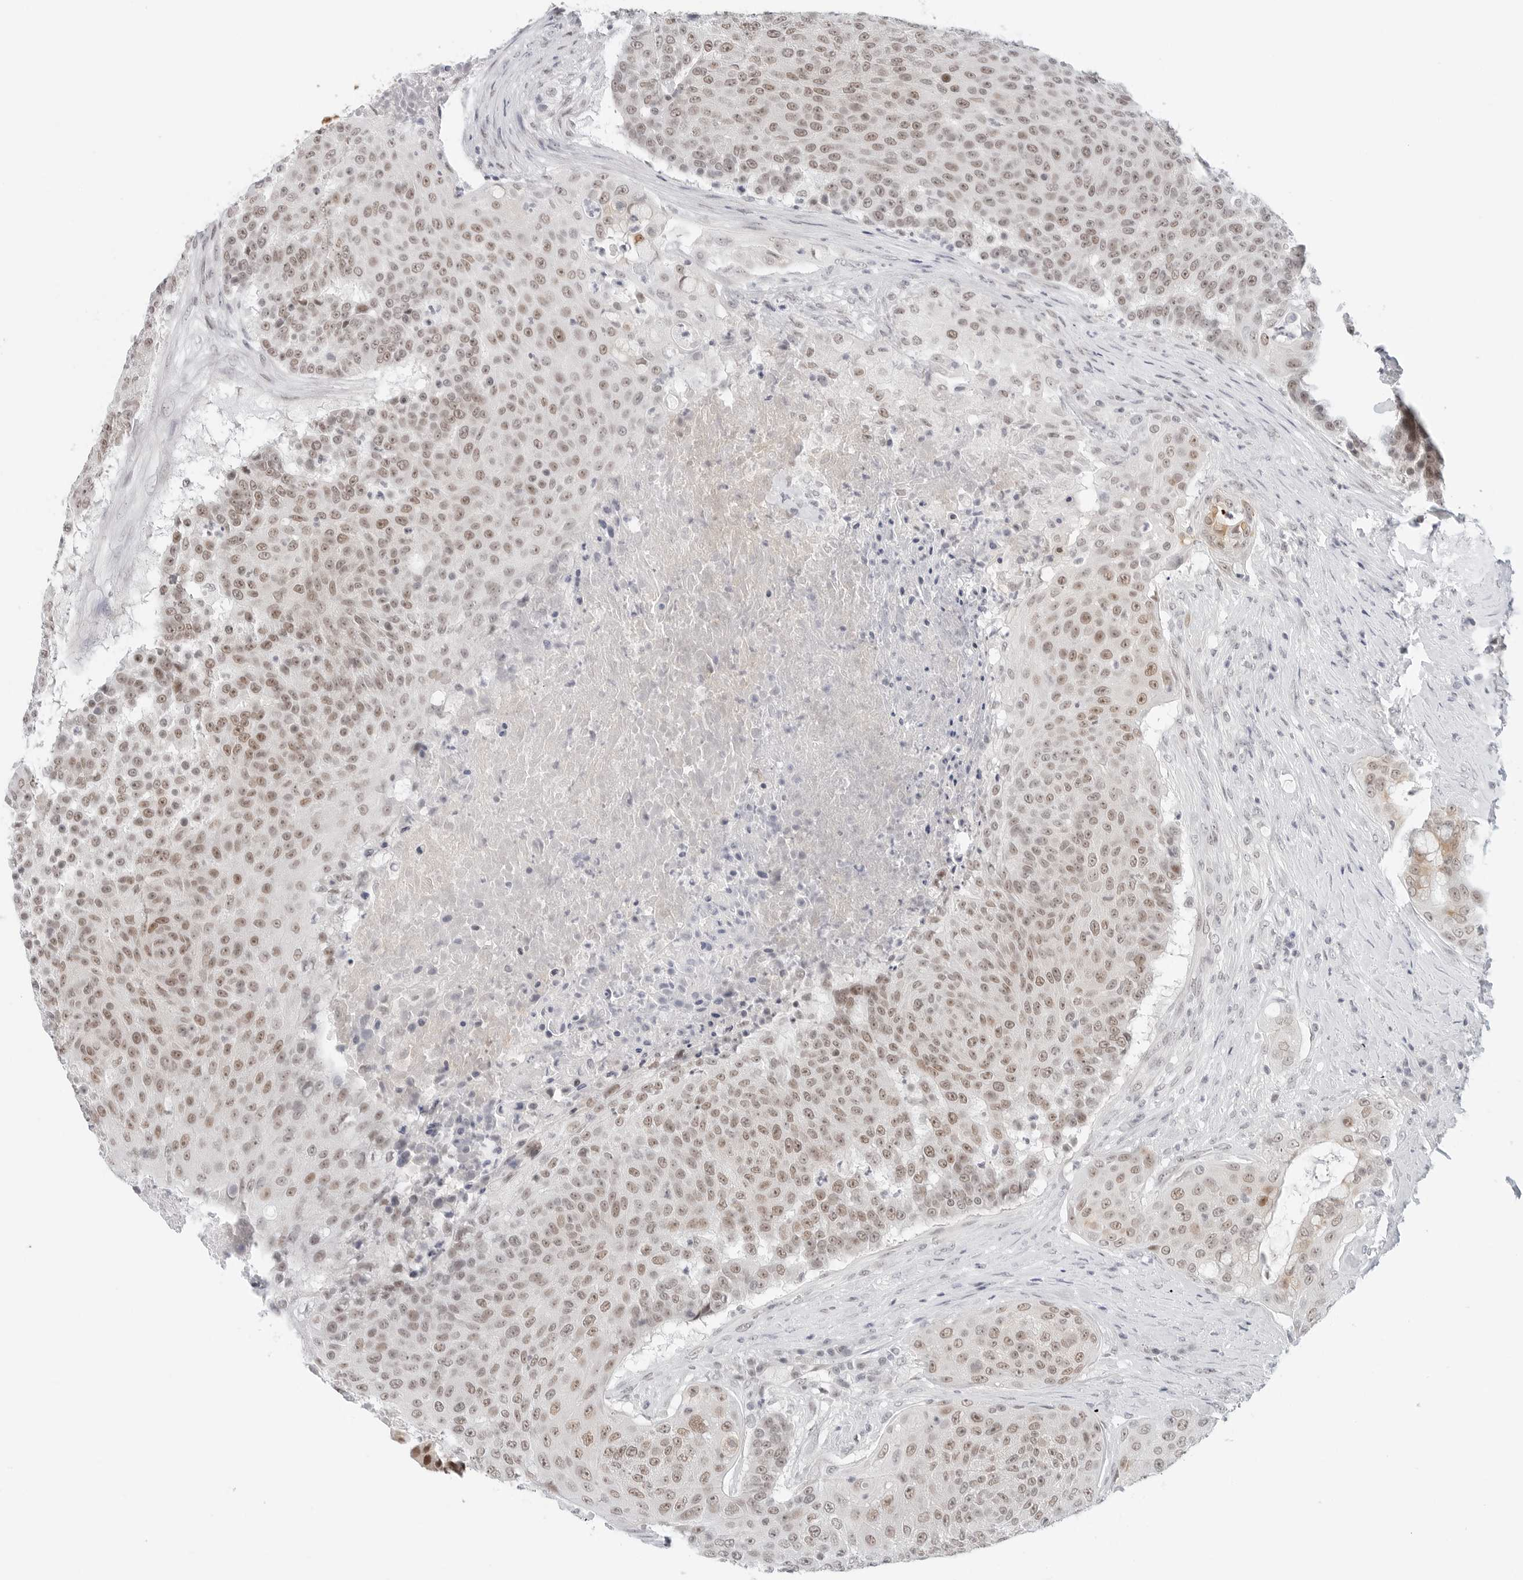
{"staining": {"intensity": "moderate", "quantity": ">75%", "location": "nuclear"}, "tissue": "urothelial cancer", "cell_type": "Tumor cells", "image_type": "cancer", "snomed": [{"axis": "morphology", "description": "Urothelial carcinoma, High grade"}, {"axis": "topography", "description": "Urinary bladder"}], "caption": "Urothelial cancer stained with a brown dye exhibits moderate nuclear positive staining in about >75% of tumor cells.", "gene": "TSEN2", "patient": {"sex": "female", "age": 63}}